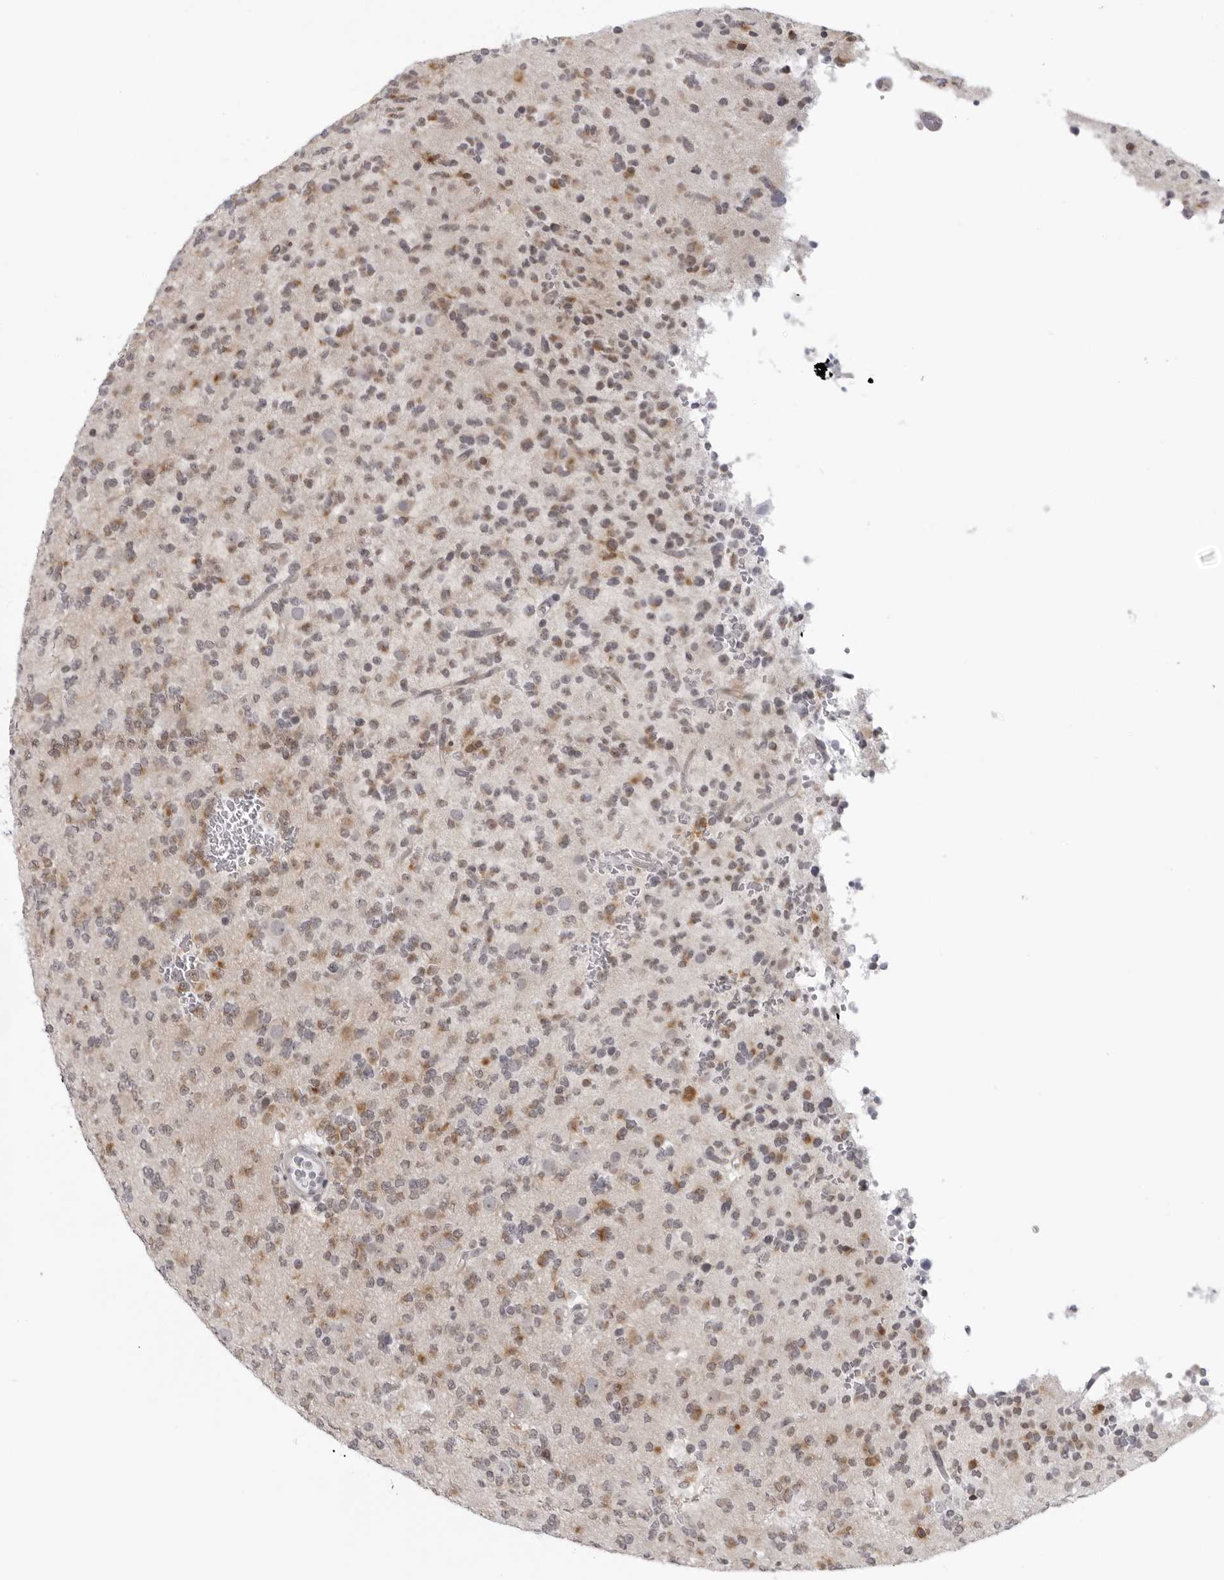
{"staining": {"intensity": "moderate", "quantity": "25%-75%", "location": "cytoplasmic/membranous"}, "tissue": "glioma", "cell_type": "Tumor cells", "image_type": "cancer", "snomed": [{"axis": "morphology", "description": "Glioma, malignant, Low grade"}, {"axis": "topography", "description": "Brain"}], "caption": "An image showing moderate cytoplasmic/membranous staining in approximately 25%-75% of tumor cells in glioma, as visualized by brown immunohistochemical staining.", "gene": "MRPS15", "patient": {"sex": "male", "age": 38}}